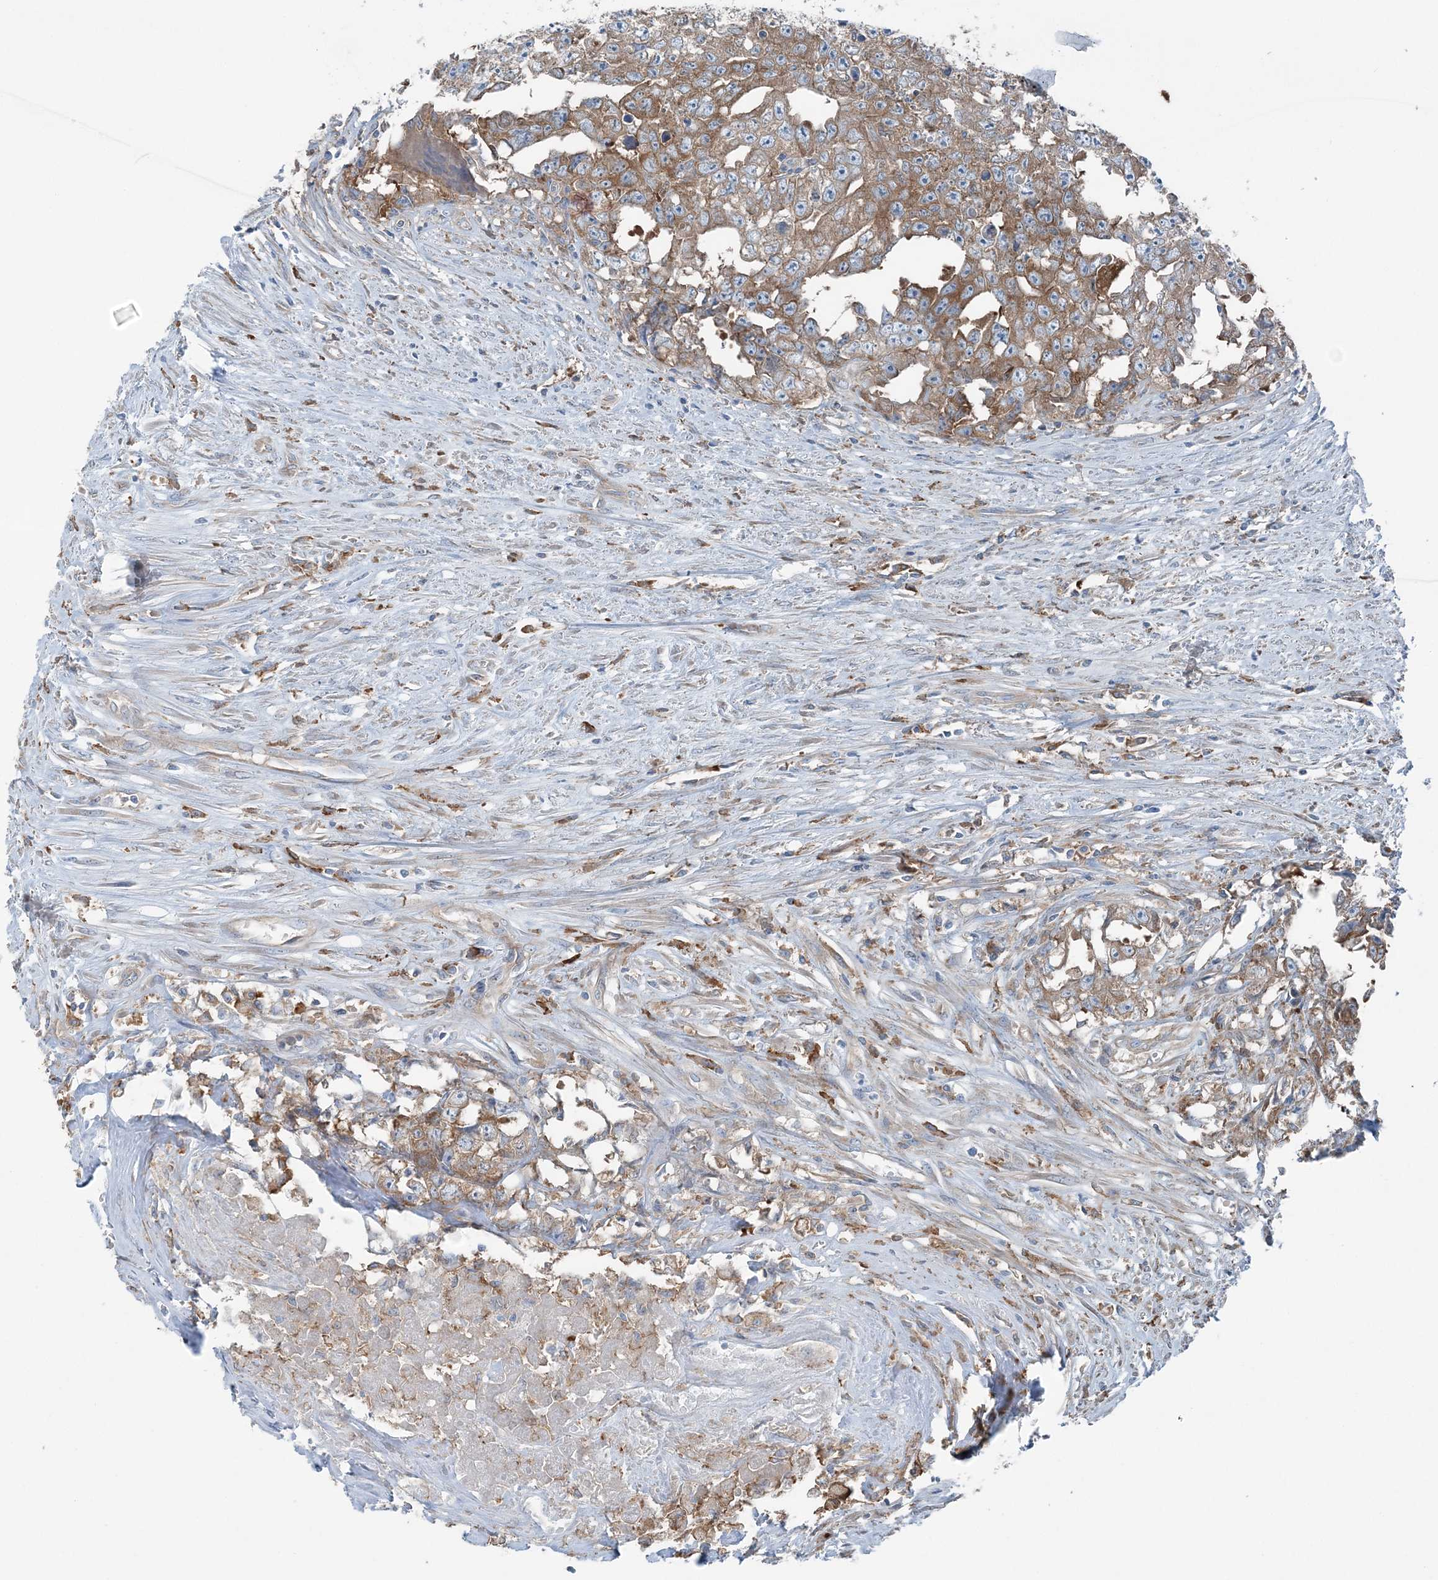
{"staining": {"intensity": "moderate", "quantity": ">75%", "location": "cytoplasmic/membranous"}, "tissue": "testis cancer", "cell_type": "Tumor cells", "image_type": "cancer", "snomed": [{"axis": "morphology", "description": "Seminoma, NOS"}, {"axis": "morphology", "description": "Carcinoma, Embryonal, NOS"}, {"axis": "topography", "description": "Testis"}], "caption": "A brown stain highlights moderate cytoplasmic/membranous expression of a protein in human testis cancer tumor cells.", "gene": "SNX2", "patient": {"sex": "male", "age": 43}}